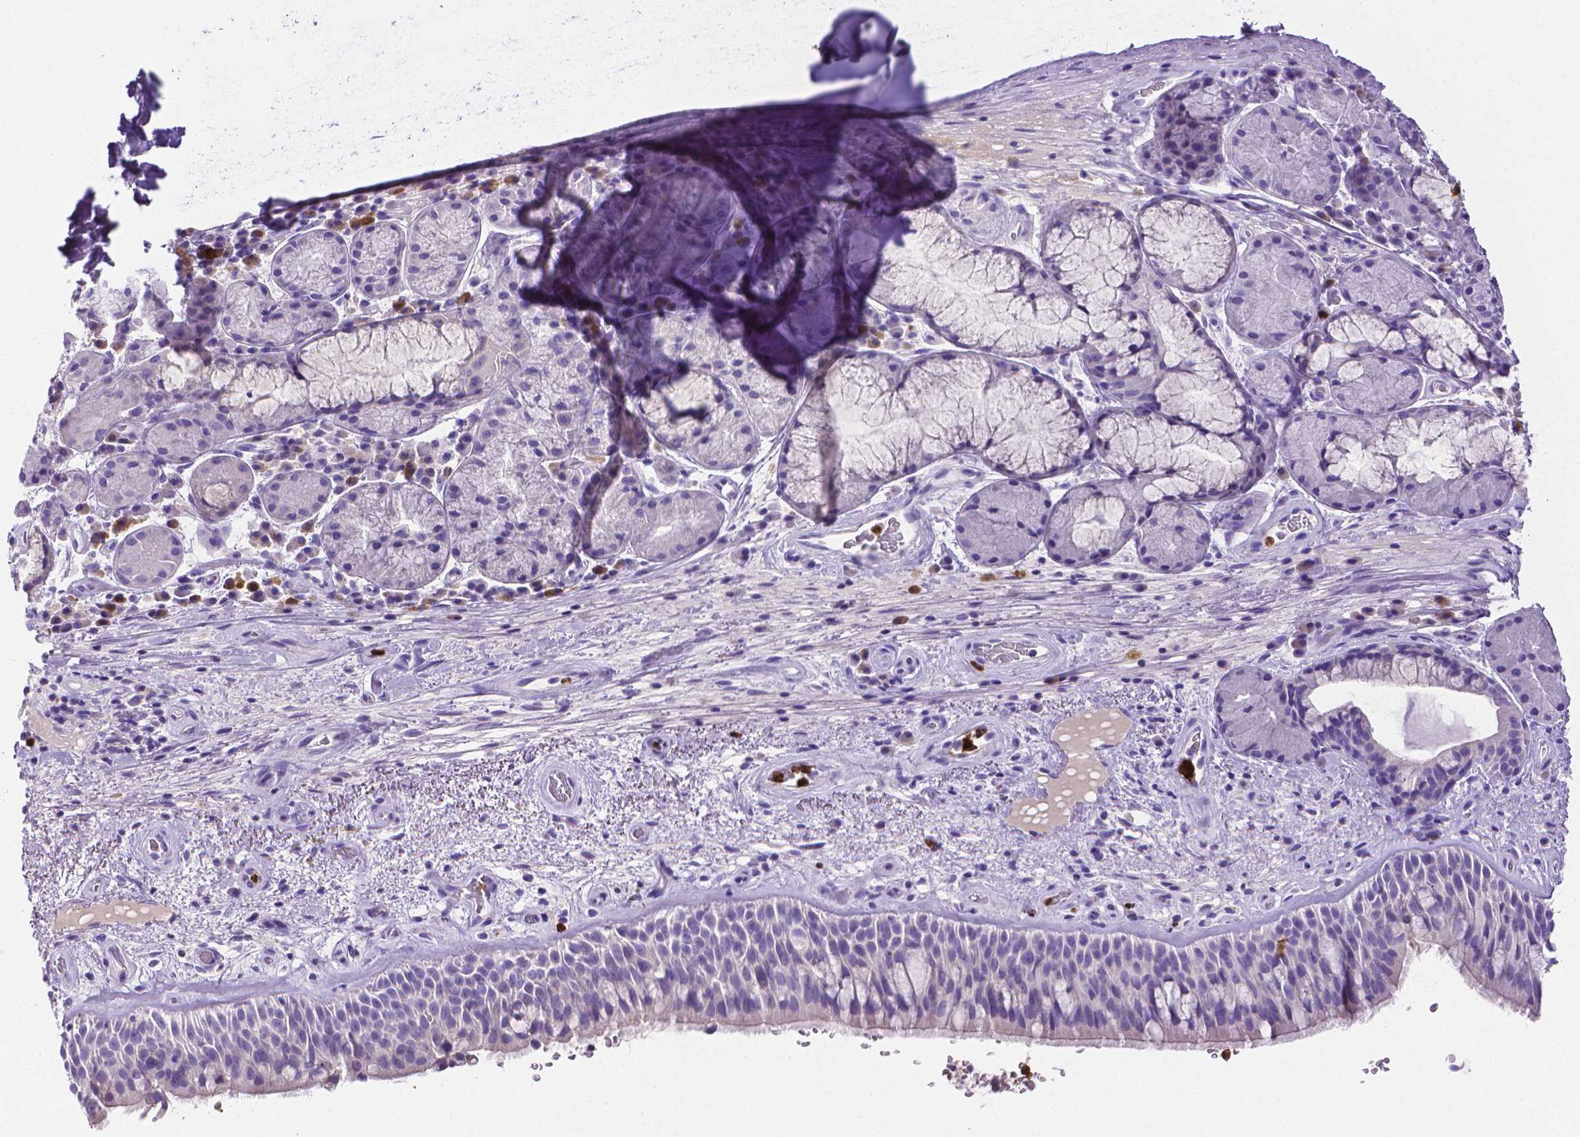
{"staining": {"intensity": "negative", "quantity": "none", "location": "none"}, "tissue": "bronchus", "cell_type": "Respiratory epithelial cells", "image_type": "normal", "snomed": [{"axis": "morphology", "description": "Normal tissue, NOS"}, {"axis": "topography", "description": "Bronchus"}], "caption": "Respiratory epithelial cells are negative for protein expression in unremarkable human bronchus. Nuclei are stained in blue.", "gene": "MMP9", "patient": {"sex": "male", "age": 48}}